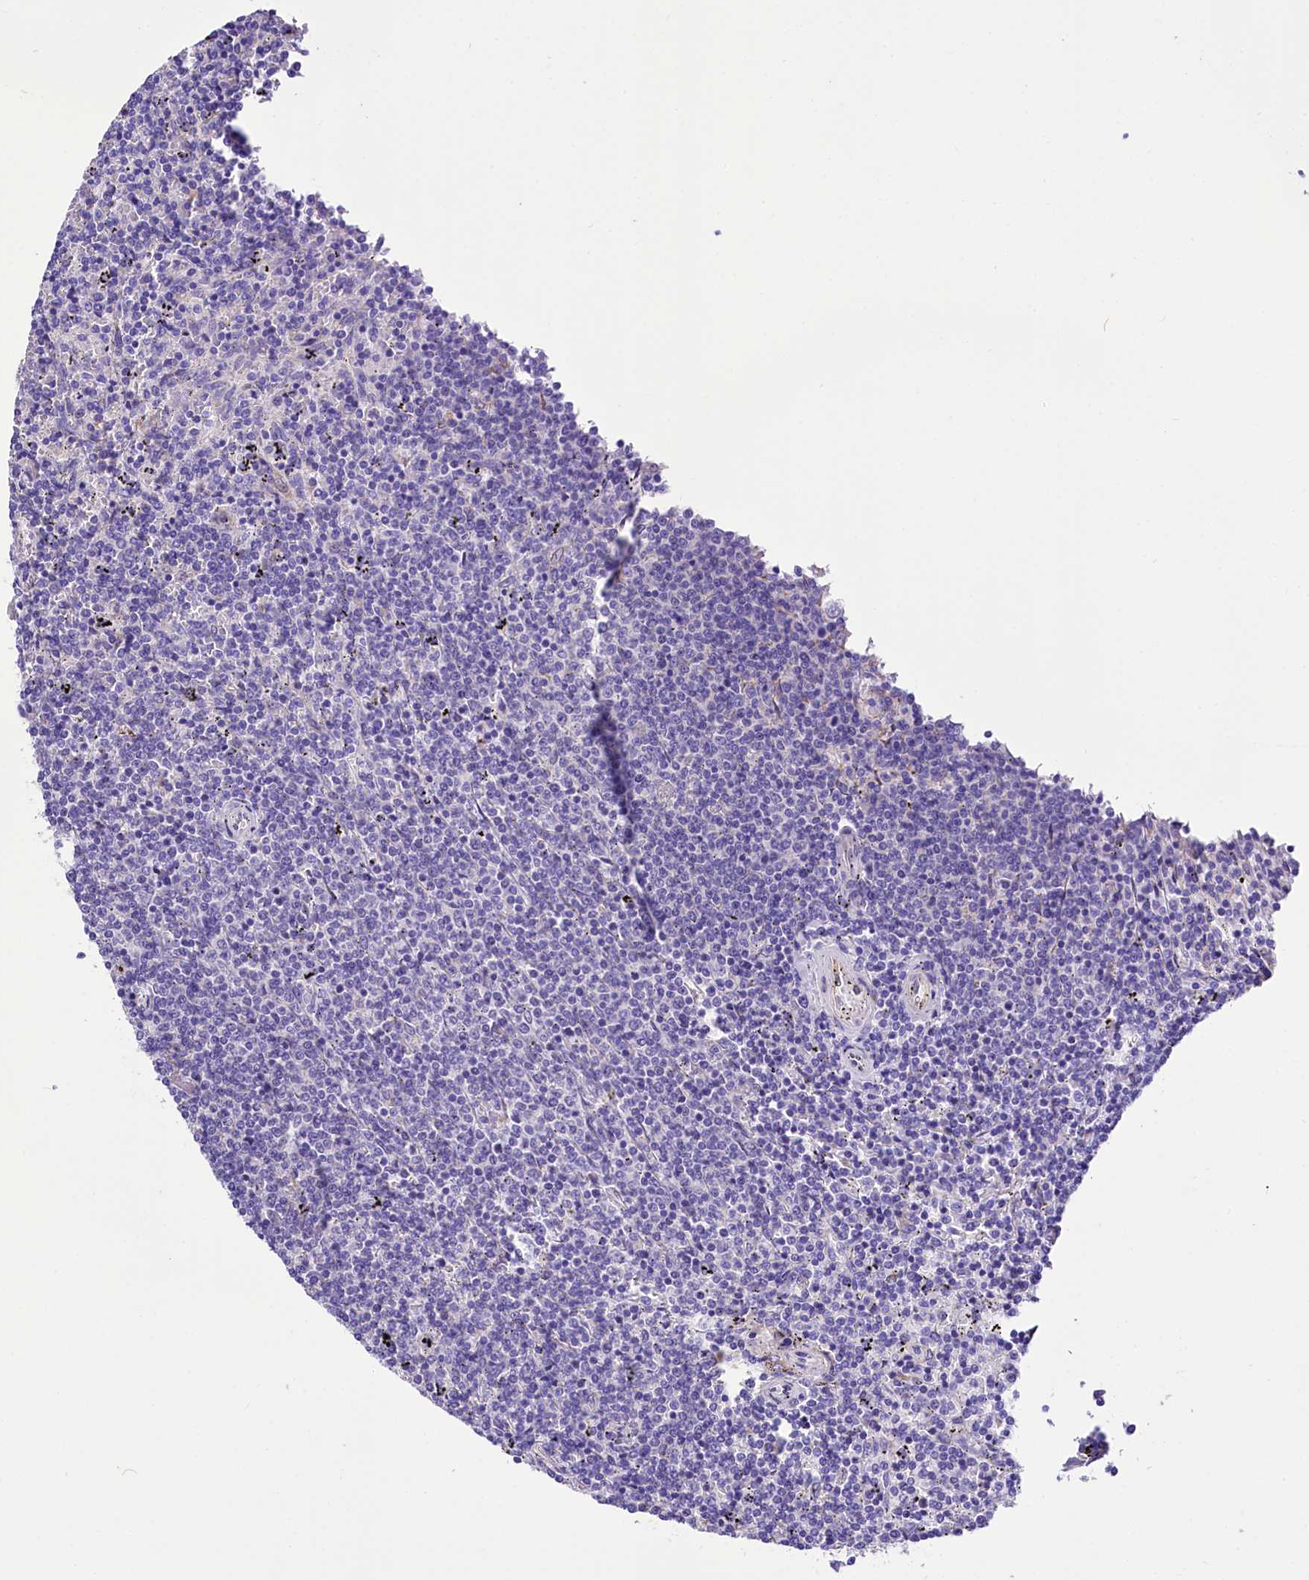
{"staining": {"intensity": "negative", "quantity": "none", "location": "none"}, "tissue": "lymphoma", "cell_type": "Tumor cells", "image_type": "cancer", "snomed": [{"axis": "morphology", "description": "Malignant lymphoma, non-Hodgkin's type, Low grade"}, {"axis": "topography", "description": "Spleen"}], "caption": "A micrograph of human lymphoma is negative for staining in tumor cells.", "gene": "A2ML1", "patient": {"sex": "female", "age": 50}}